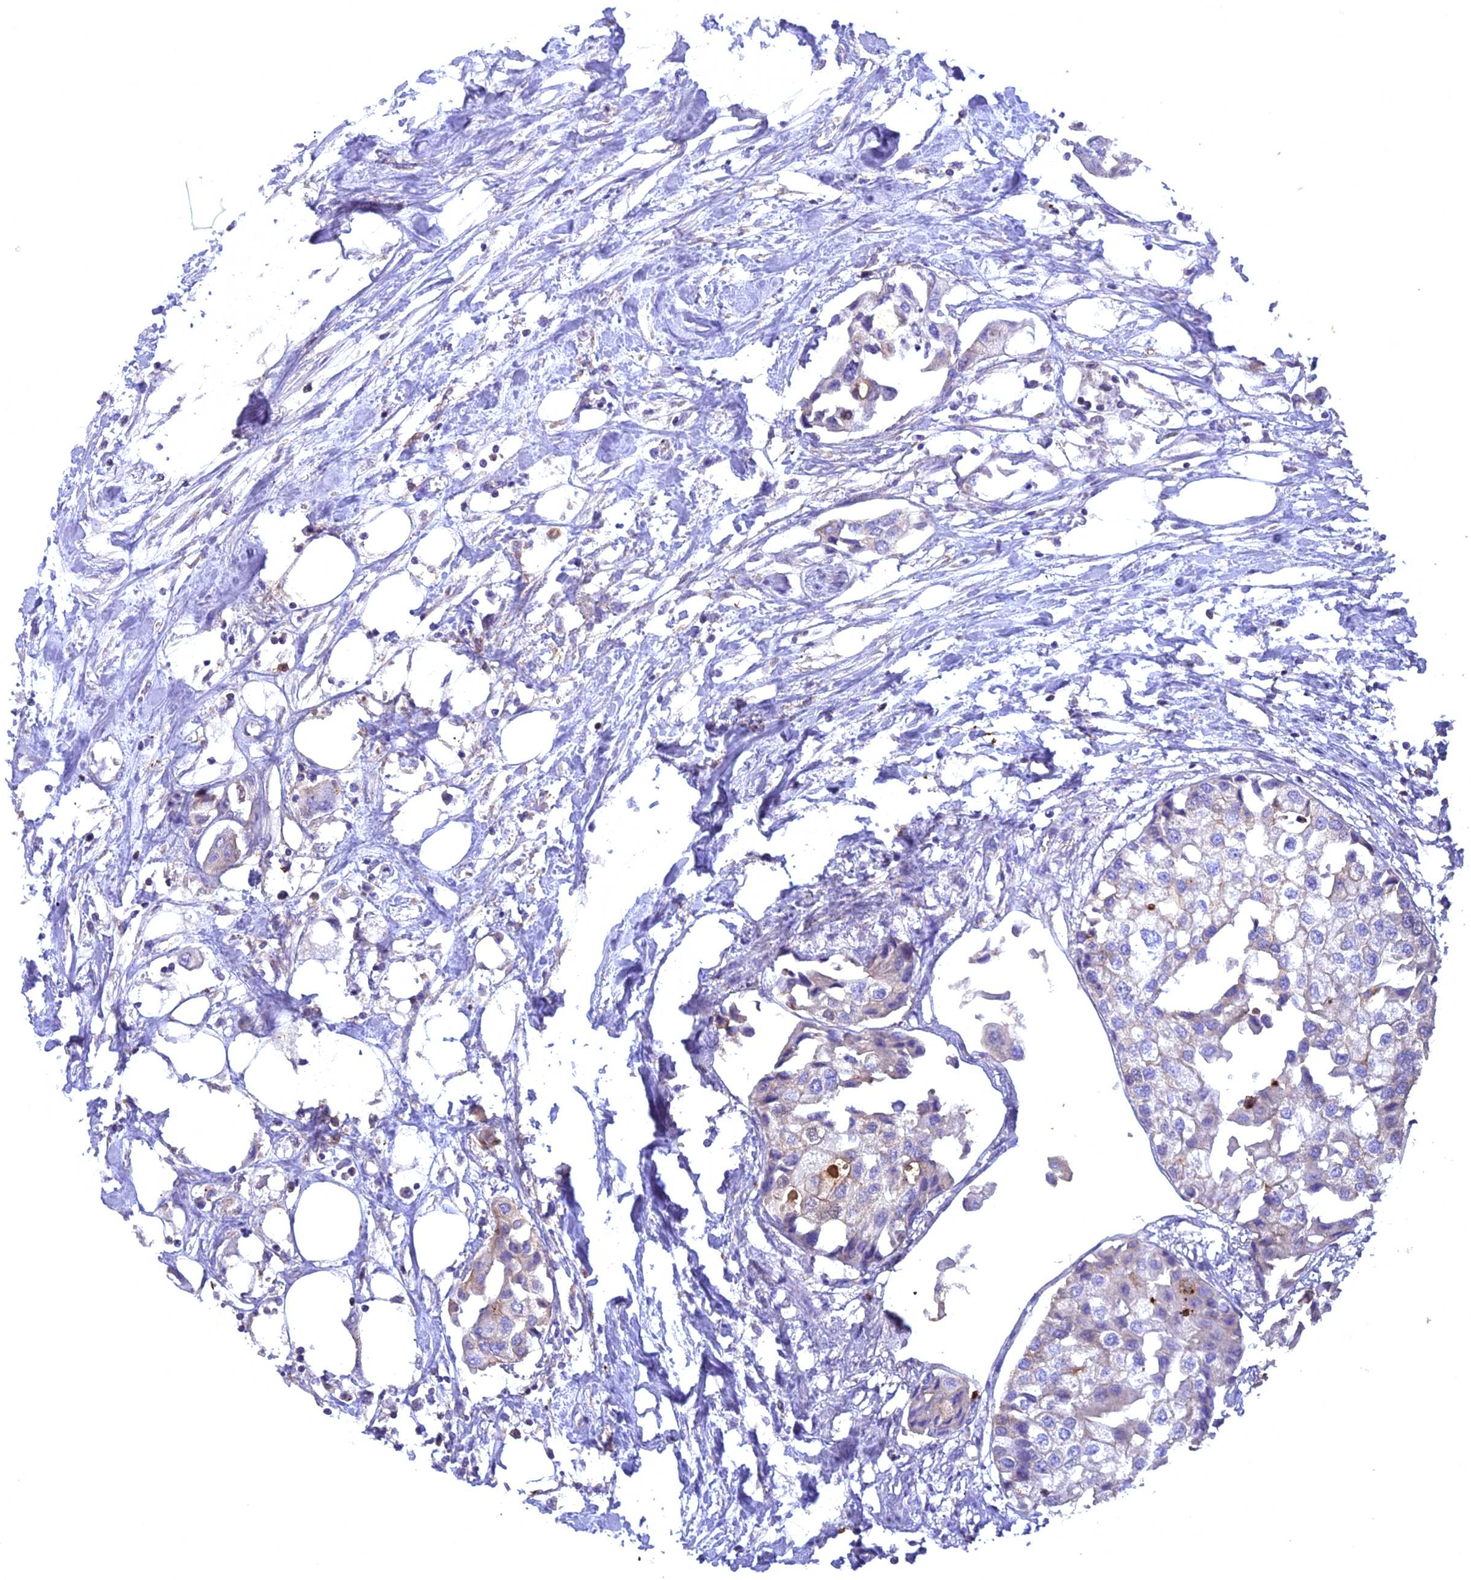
{"staining": {"intensity": "weak", "quantity": "<25%", "location": "cytoplasmic/membranous"}, "tissue": "urothelial cancer", "cell_type": "Tumor cells", "image_type": "cancer", "snomed": [{"axis": "morphology", "description": "Urothelial carcinoma, High grade"}, {"axis": "topography", "description": "Urinary bladder"}], "caption": "A photomicrograph of urothelial carcinoma (high-grade) stained for a protein exhibits no brown staining in tumor cells.", "gene": "CENPV", "patient": {"sex": "male", "age": 64}}